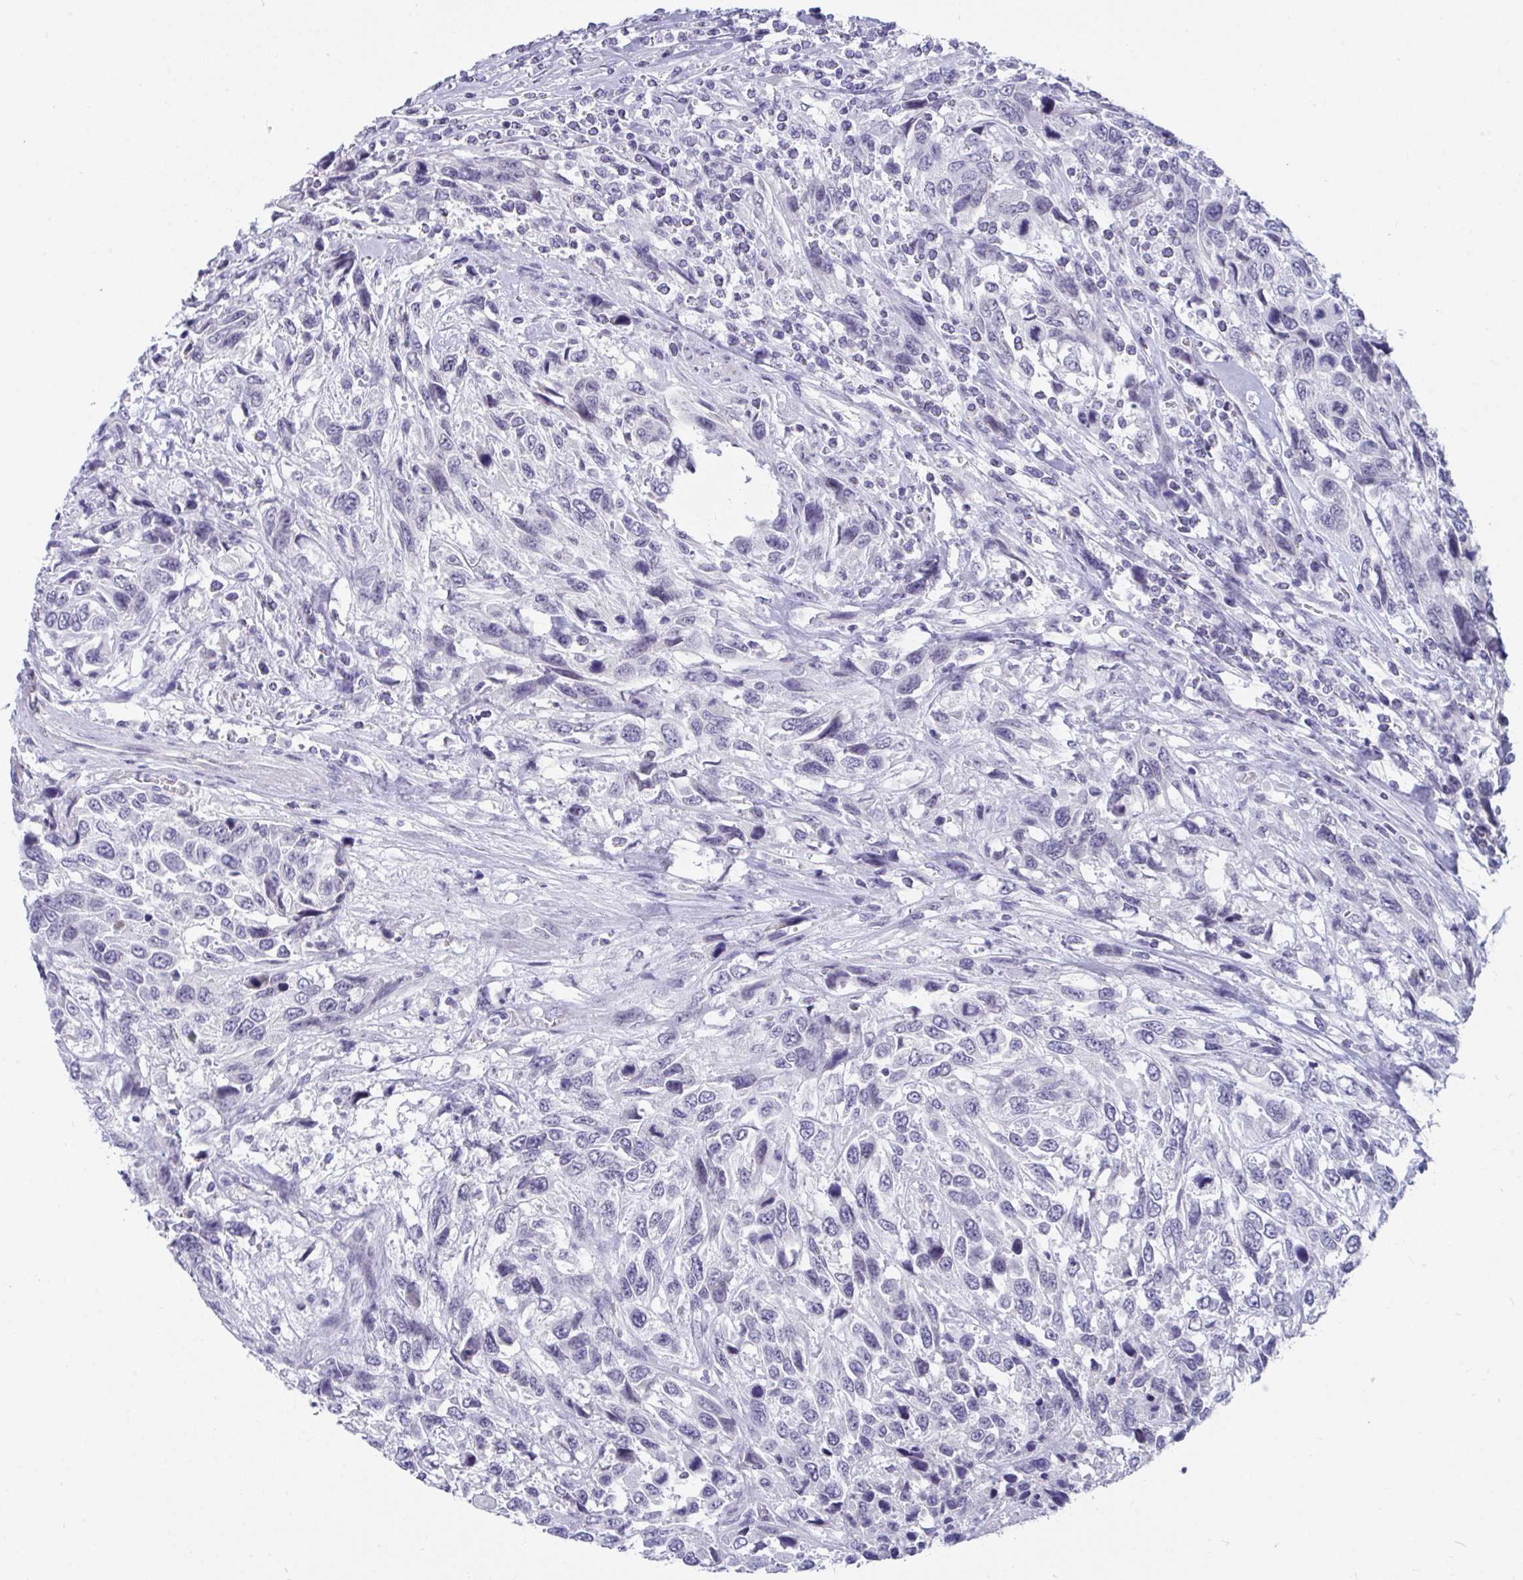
{"staining": {"intensity": "negative", "quantity": "none", "location": "none"}, "tissue": "urothelial cancer", "cell_type": "Tumor cells", "image_type": "cancer", "snomed": [{"axis": "morphology", "description": "Urothelial carcinoma, High grade"}, {"axis": "topography", "description": "Urinary bladder"}], "caption": "Immunohistochemistry (IHC) of human urothelial cancer reveals no positivity in tumor cells.", "gene": "BMAL2", "patient": {"sex": "female", "age": 70}}